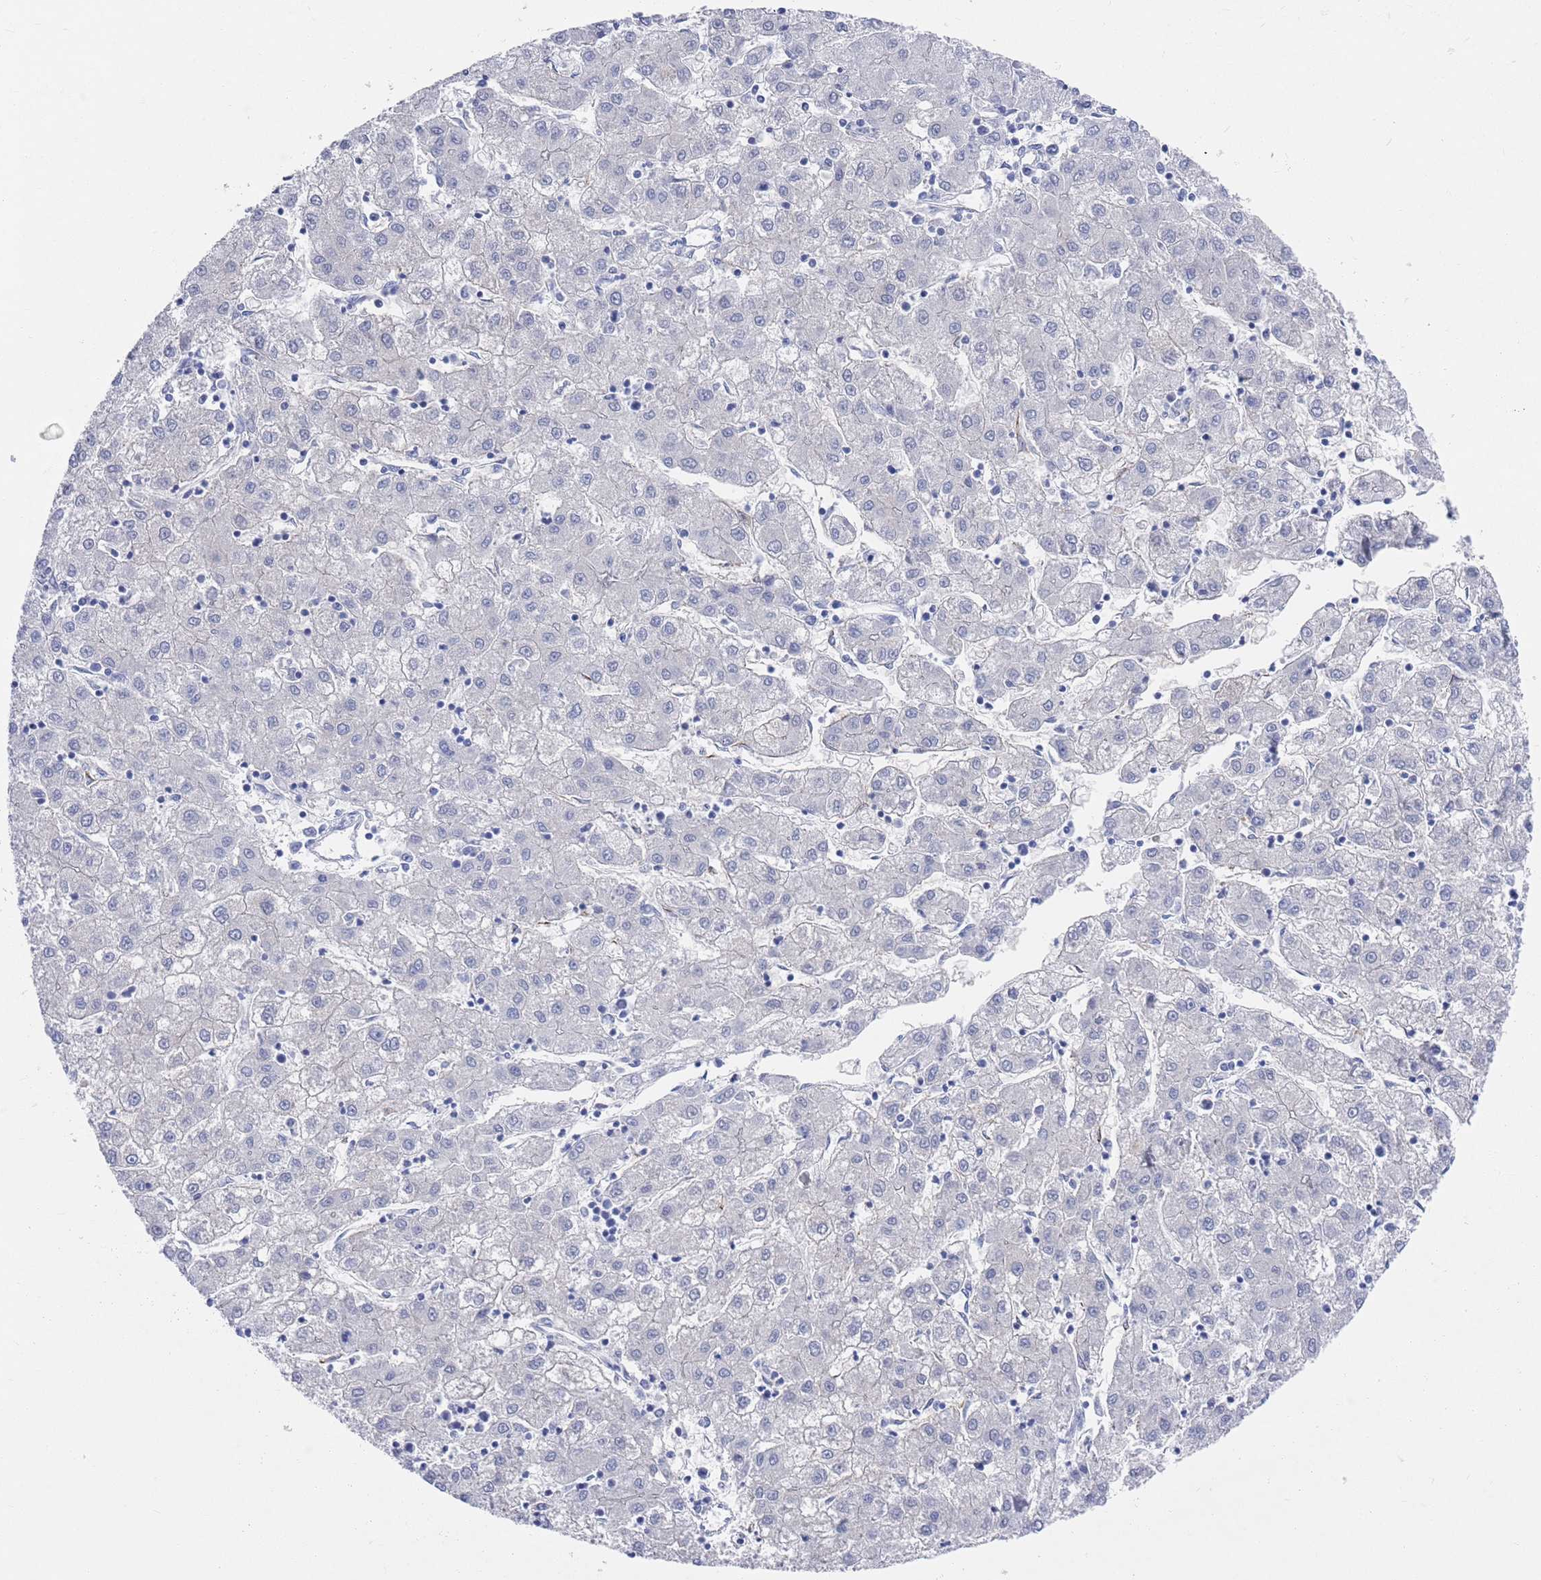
{"staining": {"intensity": "negative", "quantity": "none", "location": "none"}, "tissue": "liver cancer", "cell_type": "Tumor cells", "image_type": "cancer", "snomed": [{"axis": "morphology", "description": "Carcinoma, Hepatocellular, NOS"}, {"axis": "topography", "description": "Liver"}], "caption": "This histopathology image is of liver cancer (hepatocellular carcinoma) stained with immunohistochemistry (IHC) to label a protein in brown with the nuclei are counter-stained blue. There is no positivity in tumor cells.", "gene": "MTMR2", "patient": {"sex": "male", "age": 72}}